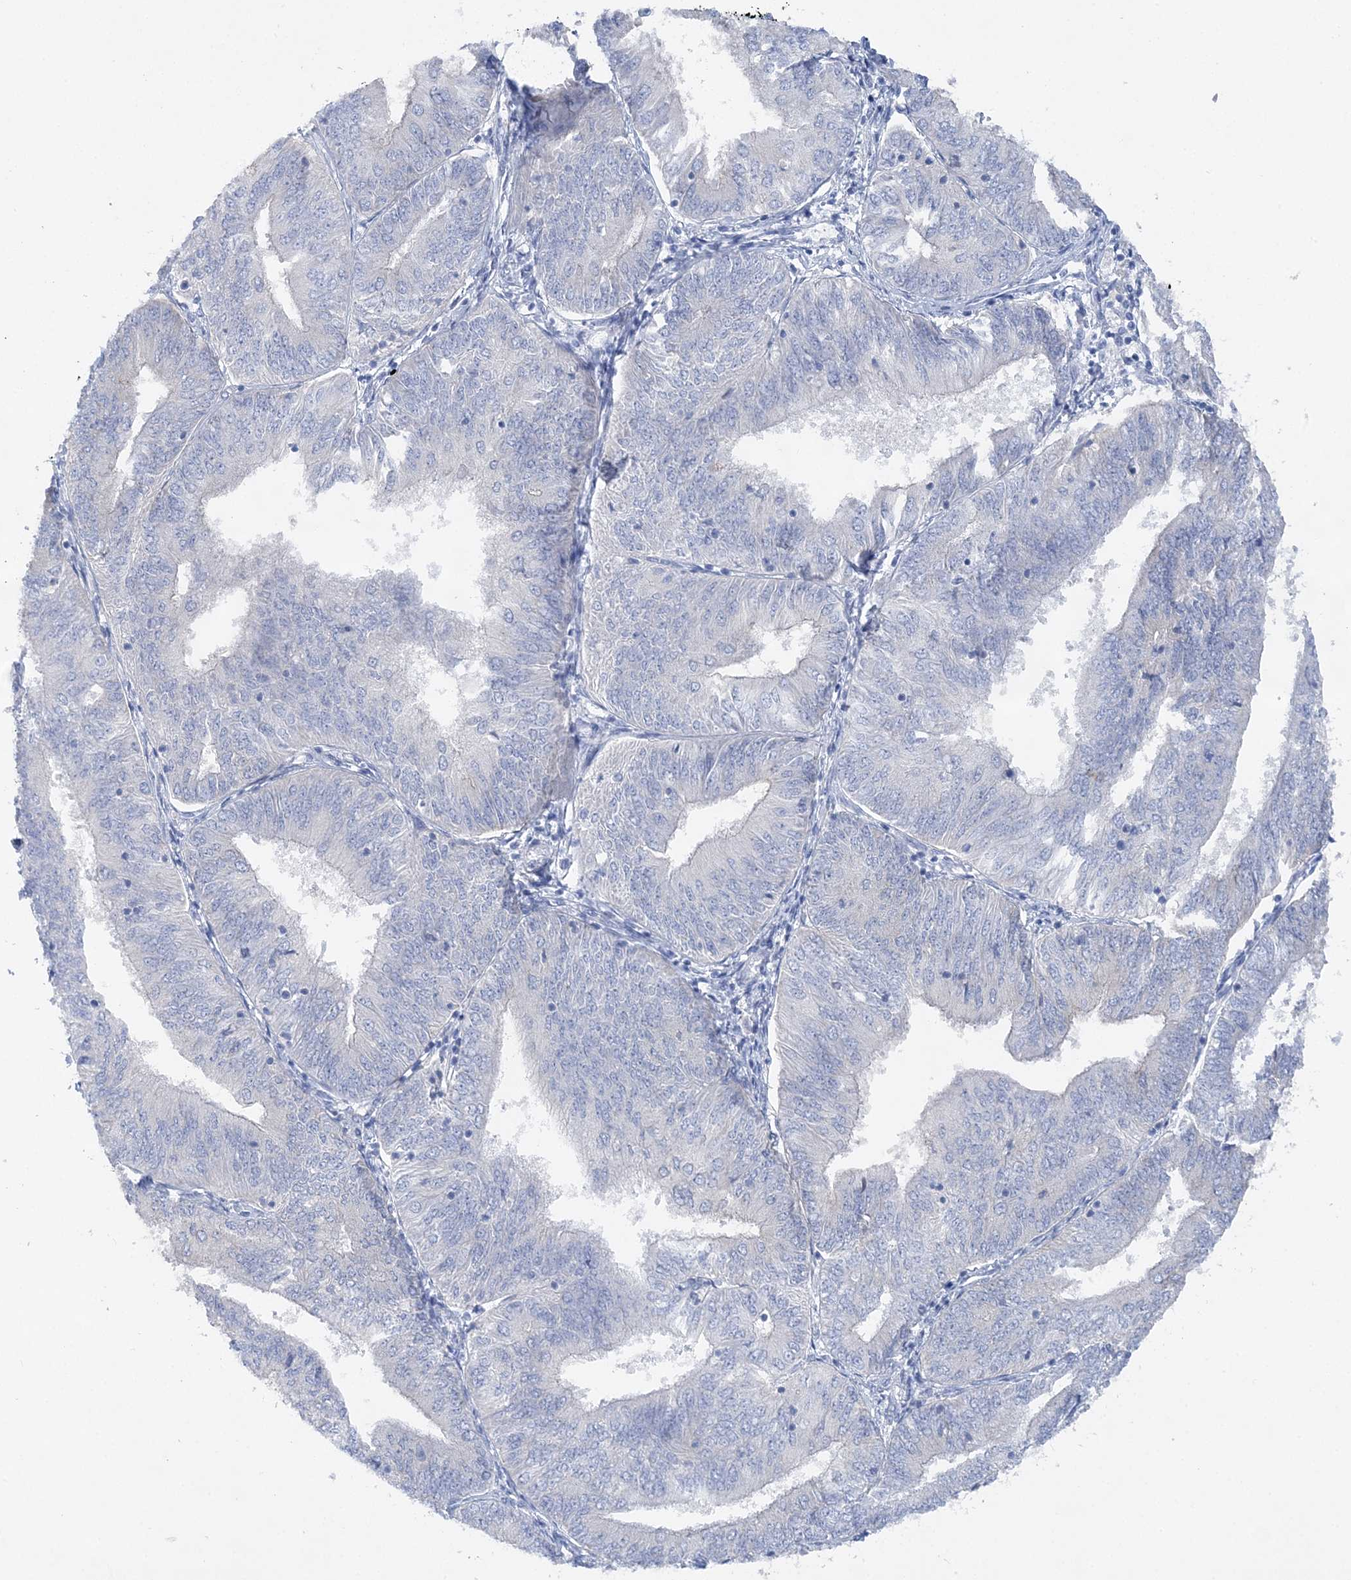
{"staining": {"intensity": "negative", "quantity": "none", "location": "none"}, "tissue": "endometrial cancer", "cell_type": "Tumor cells", "image_type": "cancer", "snomed": [{"axis": "morphology", "description": "Adenocarcinoma, NOS"}, {"axis": "topography", "description": "Endometrium"}], "caption": "DAB immunohistochemical staining of adenocarcinoma (endometrial) exhibits no significant positivity in tumor cells.", "gene": "SLC5A6", "patient": {"sex": "female", "age": 58}}